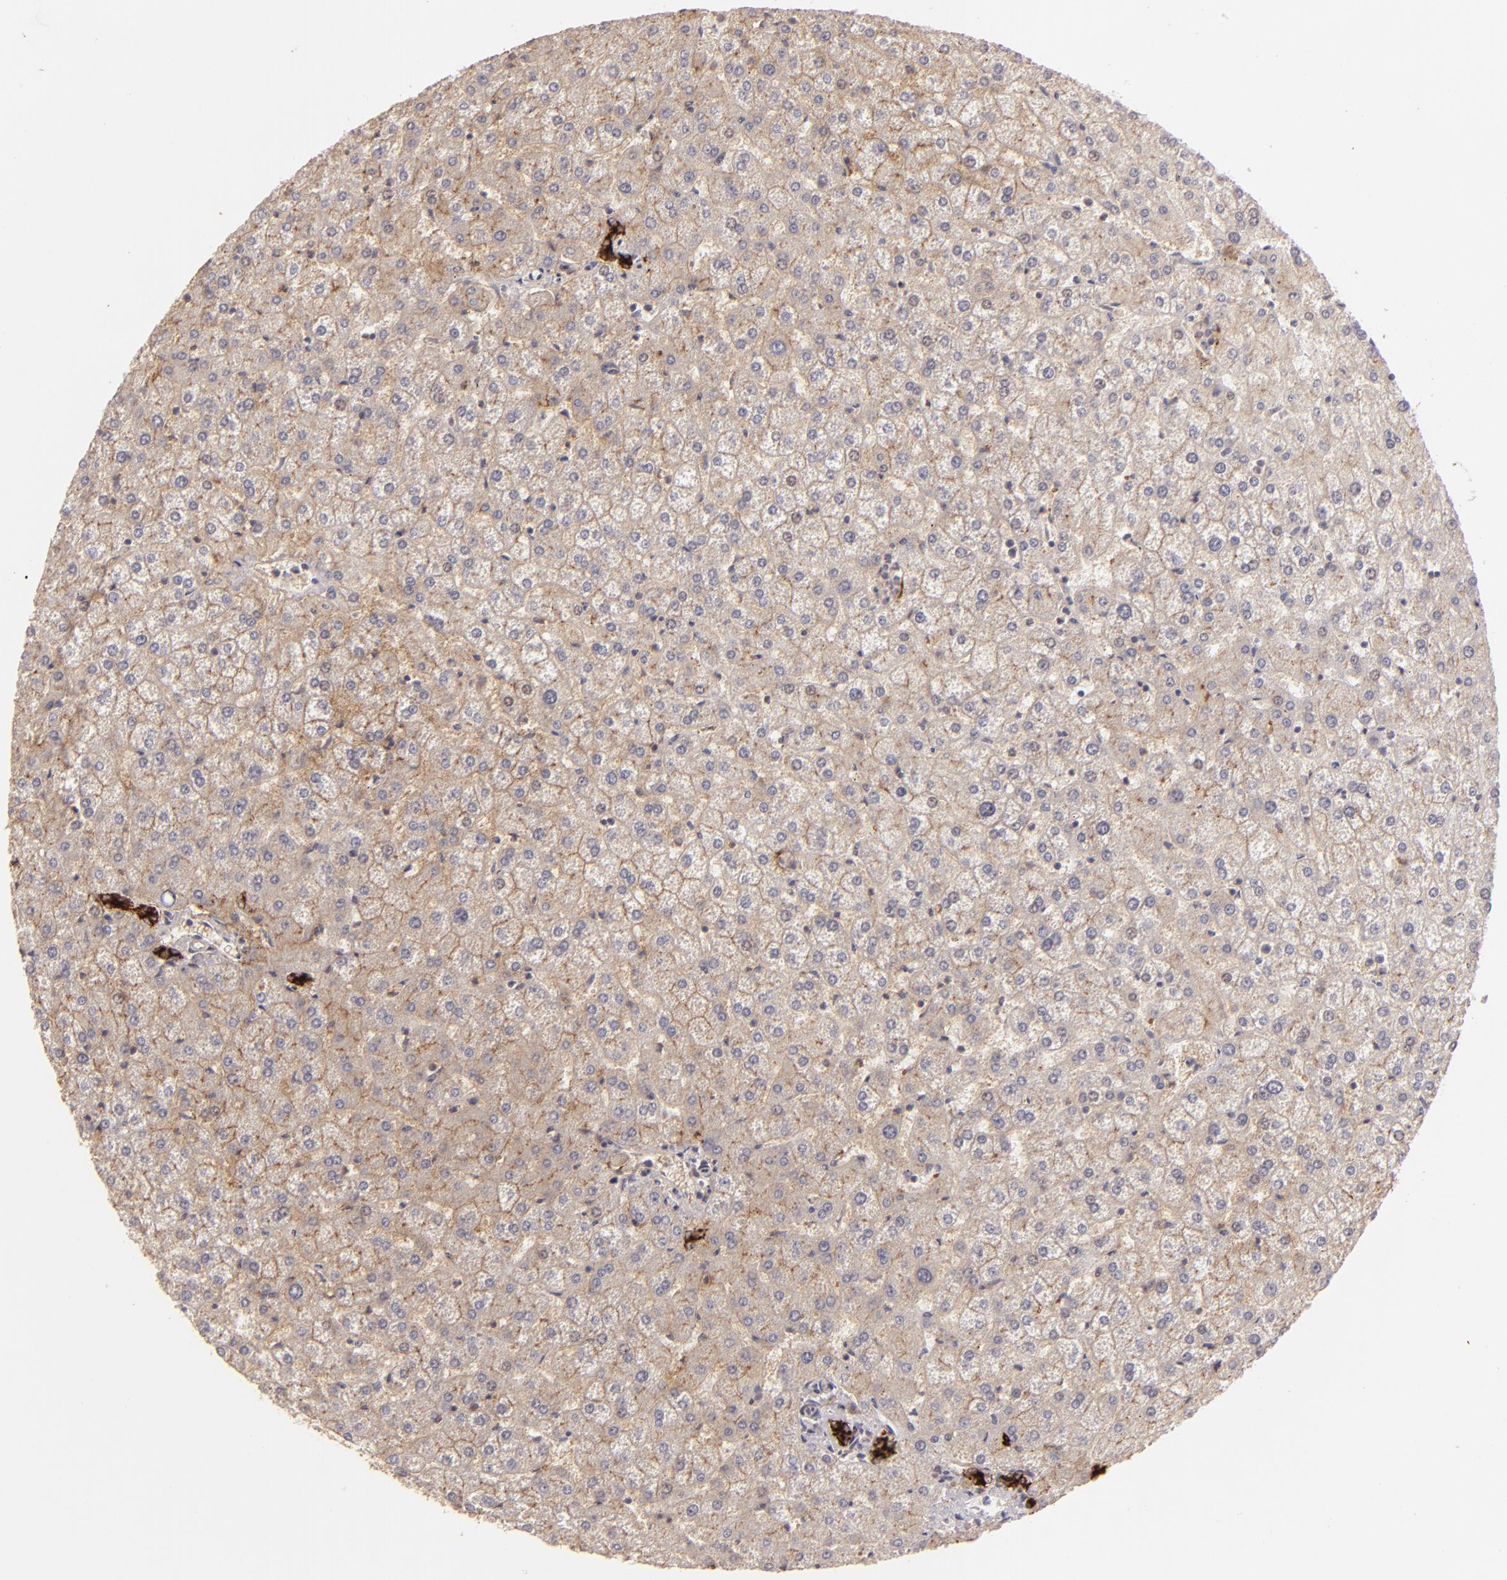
{"staining": {"intensity": "strong", "quantity": ">75%", "location": "cytoplasmic/membranous"}, "tissue": "liver", "cell_type": "Cholangiocytes", "image_type": "normal", "snomed": [{"axis": "morphology", "description": "Normal tissue, NOS"}, {"axis": "topography", "description": "Liver"}], "caption": "Immunohistochemistry histopathology image of benign human liver stained for a protein (brown), which reveals high levels of strong cytoplasmic/membranous positivity in approximately >75% of cholangiocytes.", "gene": "CLDN1", "patient": {"sex": "female", "age": 32}}